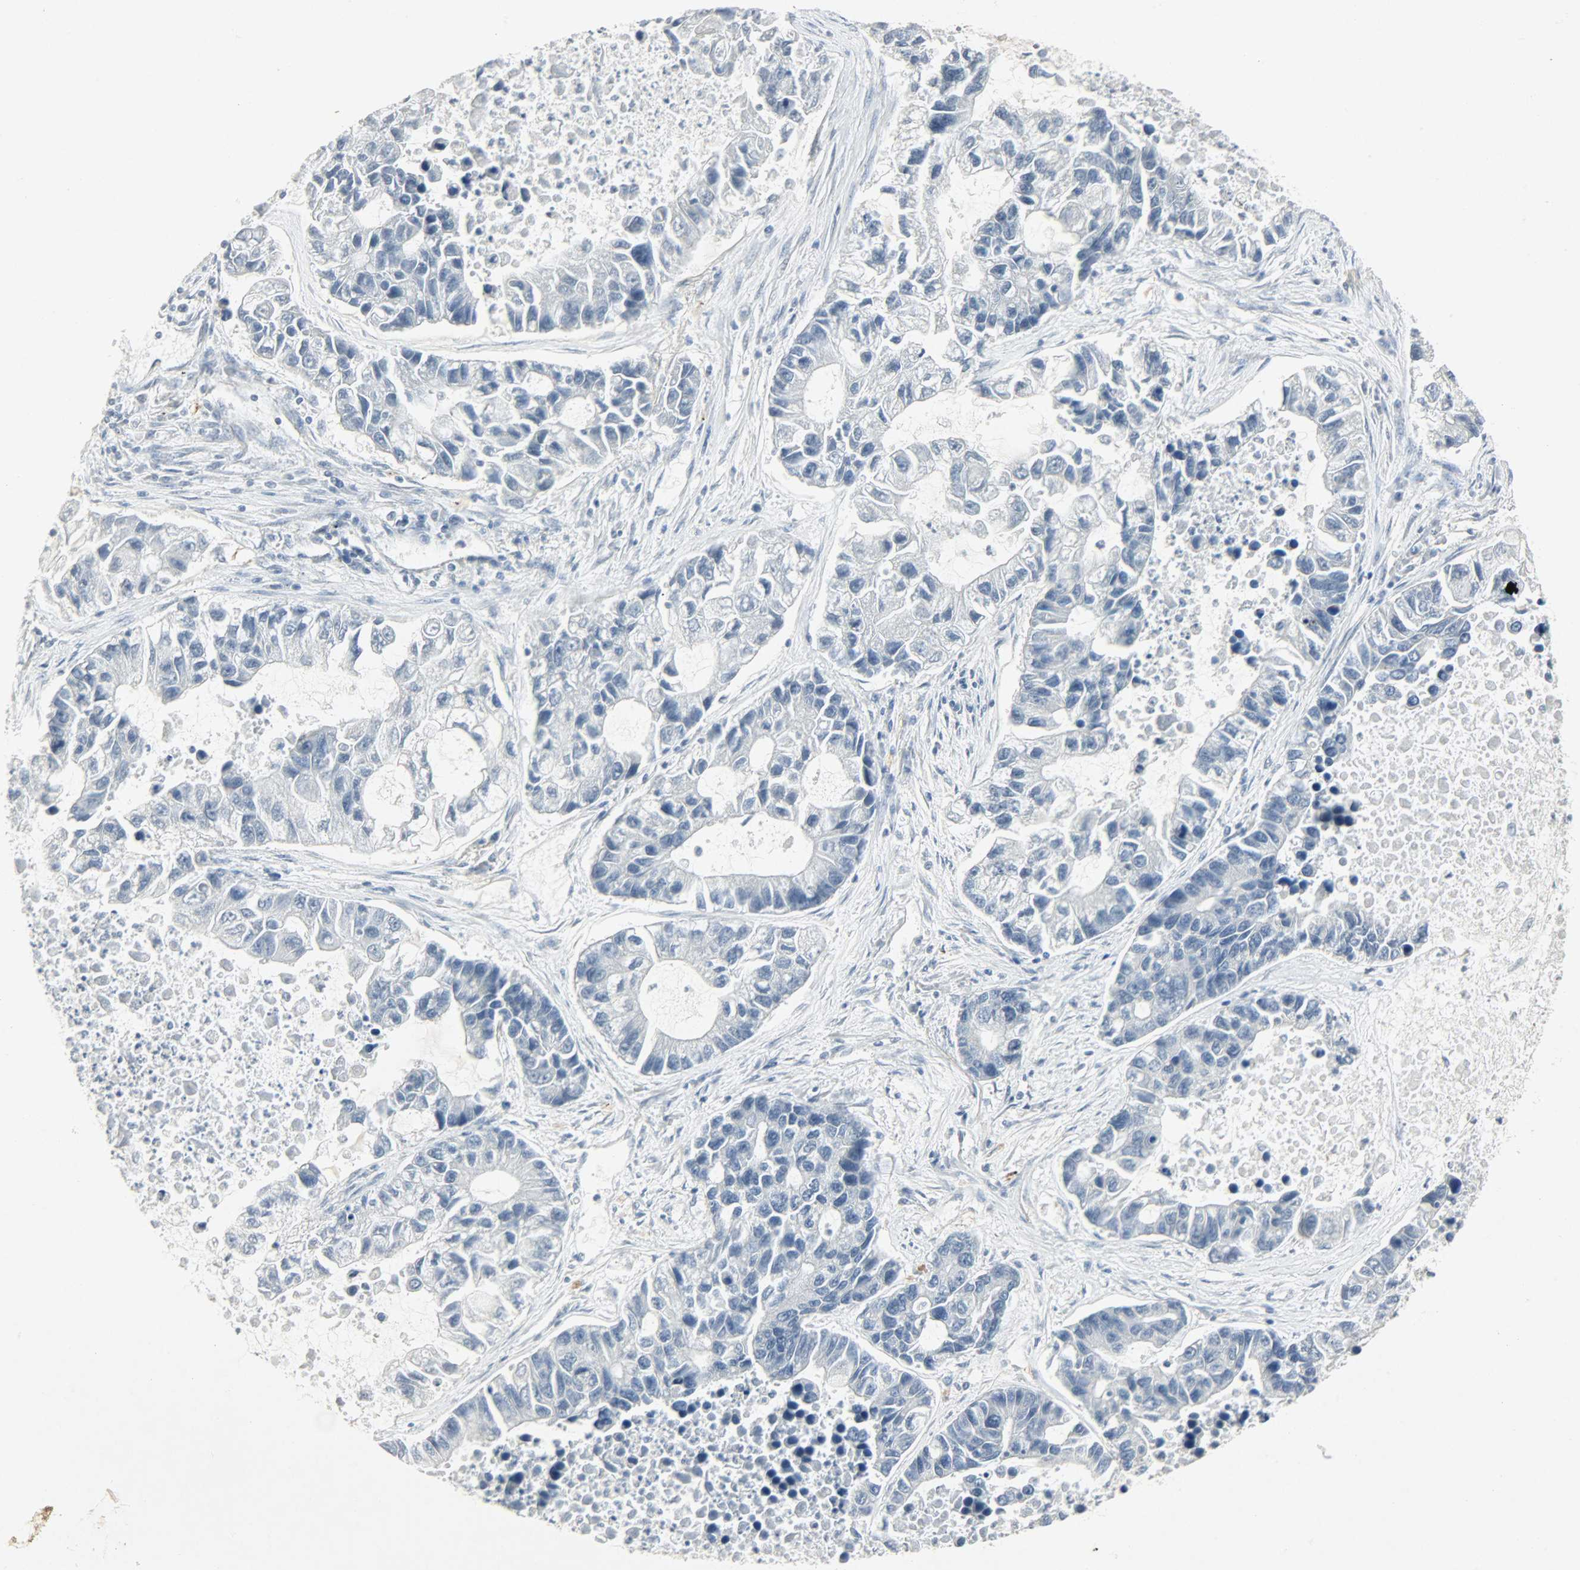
{"staining": {"intensity": "negative", "quantity": "none", "location": "none"}, "tissue": "lung cancer", "cell_type": "Tumor cells", "image_type": "cancer", "snomed": [{"axis": "morphology", "description": "Adenocarcinoma, NOS"}, {"axis": "topography", "description": "Lung"}], "caption": "This is an immunohistochemistry histopathology image of human lung cancer. There is no expression in tumor cells.", "gene": "CAMK4", "patient": {"sex": "female", "age": 51}}